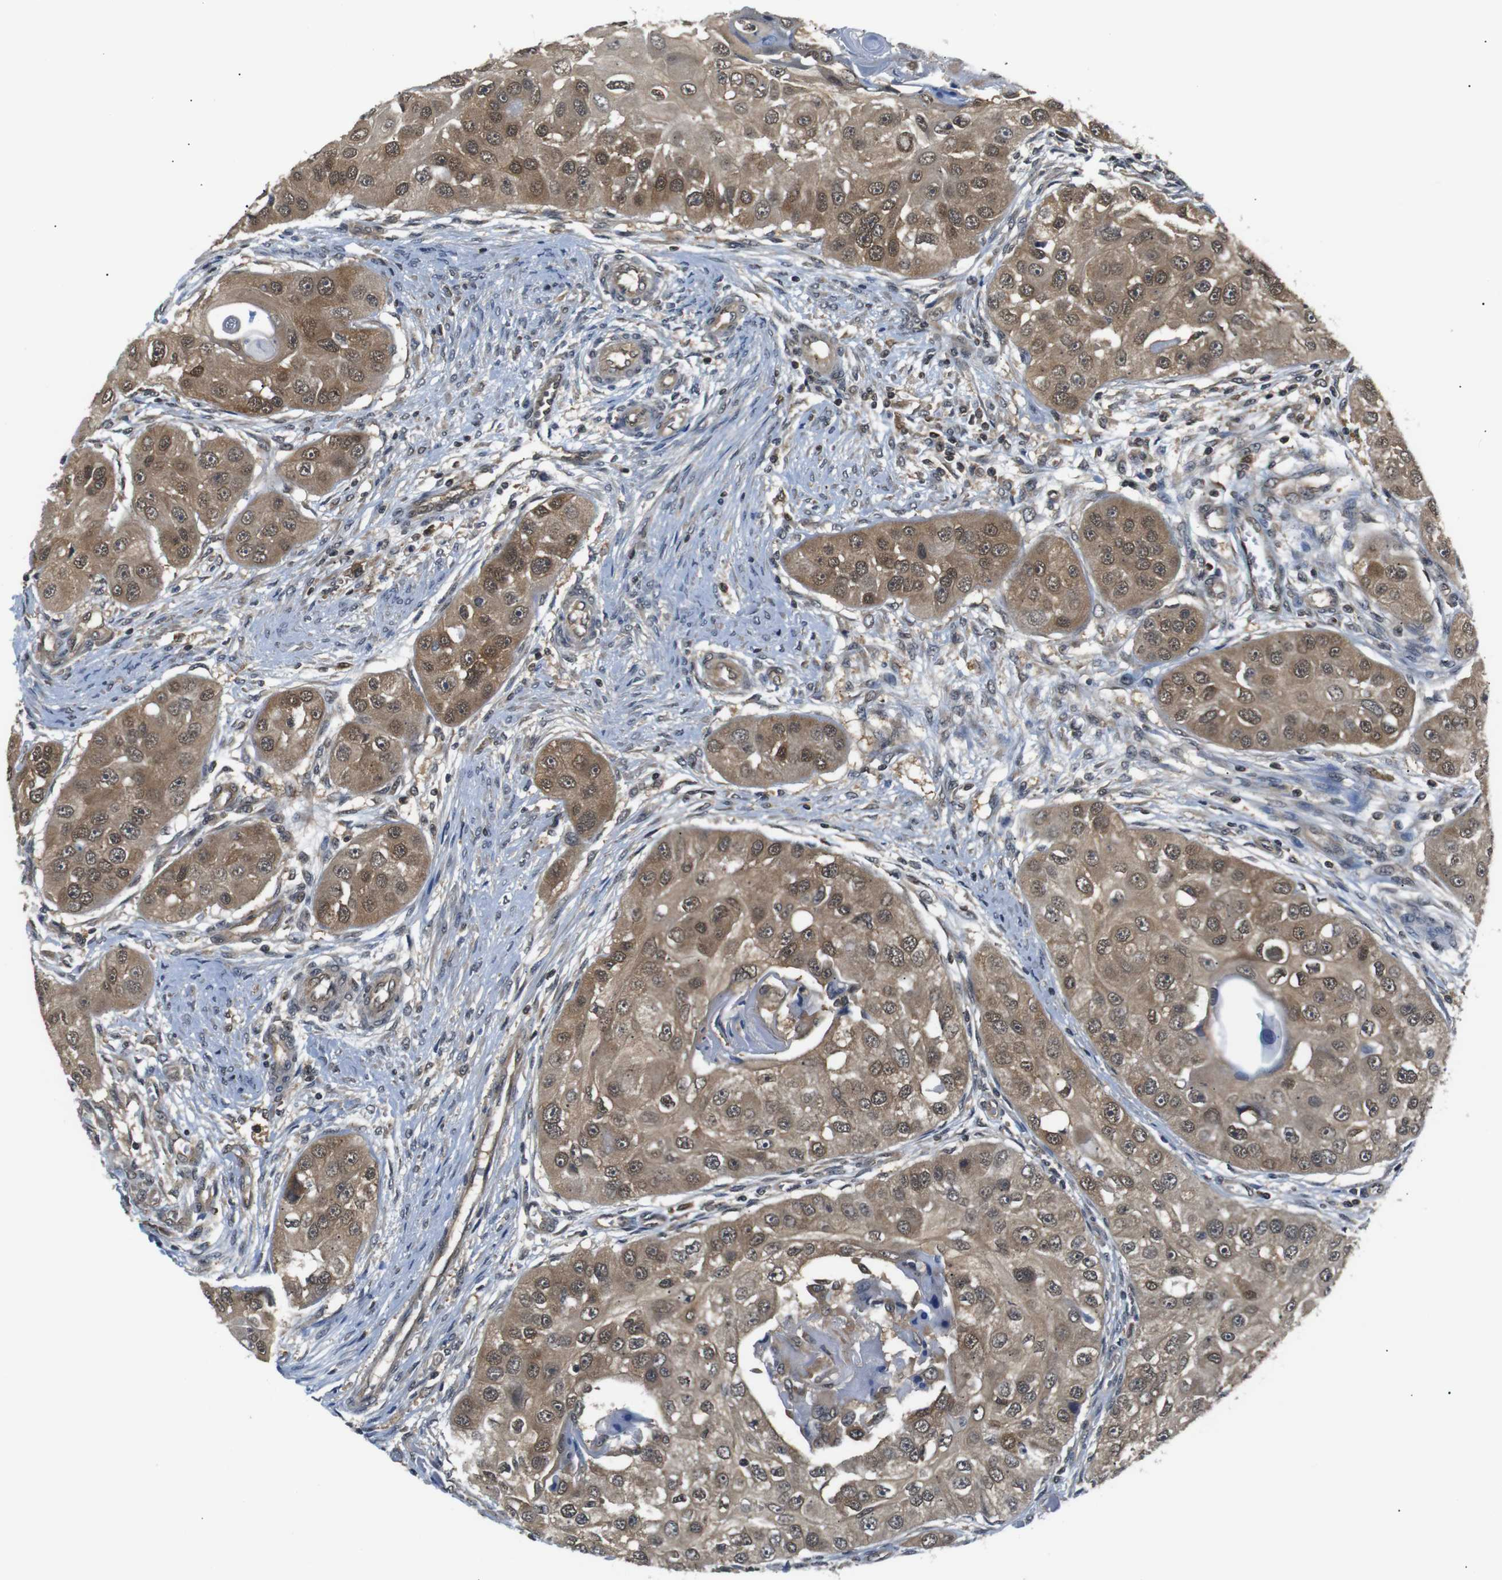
{"staining": {"intensity": "moderate", "quantity": ">75%", "location": "cytoplasmic/membranous,nuclear"}, "tissue": "head and neck cancer", "cell_type": "Tumor cells", "image_type": "cancer", "snomed": [{"axis": "morphology", "description": "Normal tissue, NOS"}, {"axis": "morphology", "description": "Squamous cell carcinoma, NOS"}, {"axis": "topography", "description": "Skeletal muscle"}, {"axis": "topography", "description": "Head-Neck"}], "caption": "Immunohistochemistry of head and neck cancer (squamous cell carcinoma) demonstrates medium levels of moderate cytoplasmic/membranous and nuclear positivity in approximately >75% of tumor cells.", "gene": "UBXN1", "patient": {"sex": "male", "age": 51}}